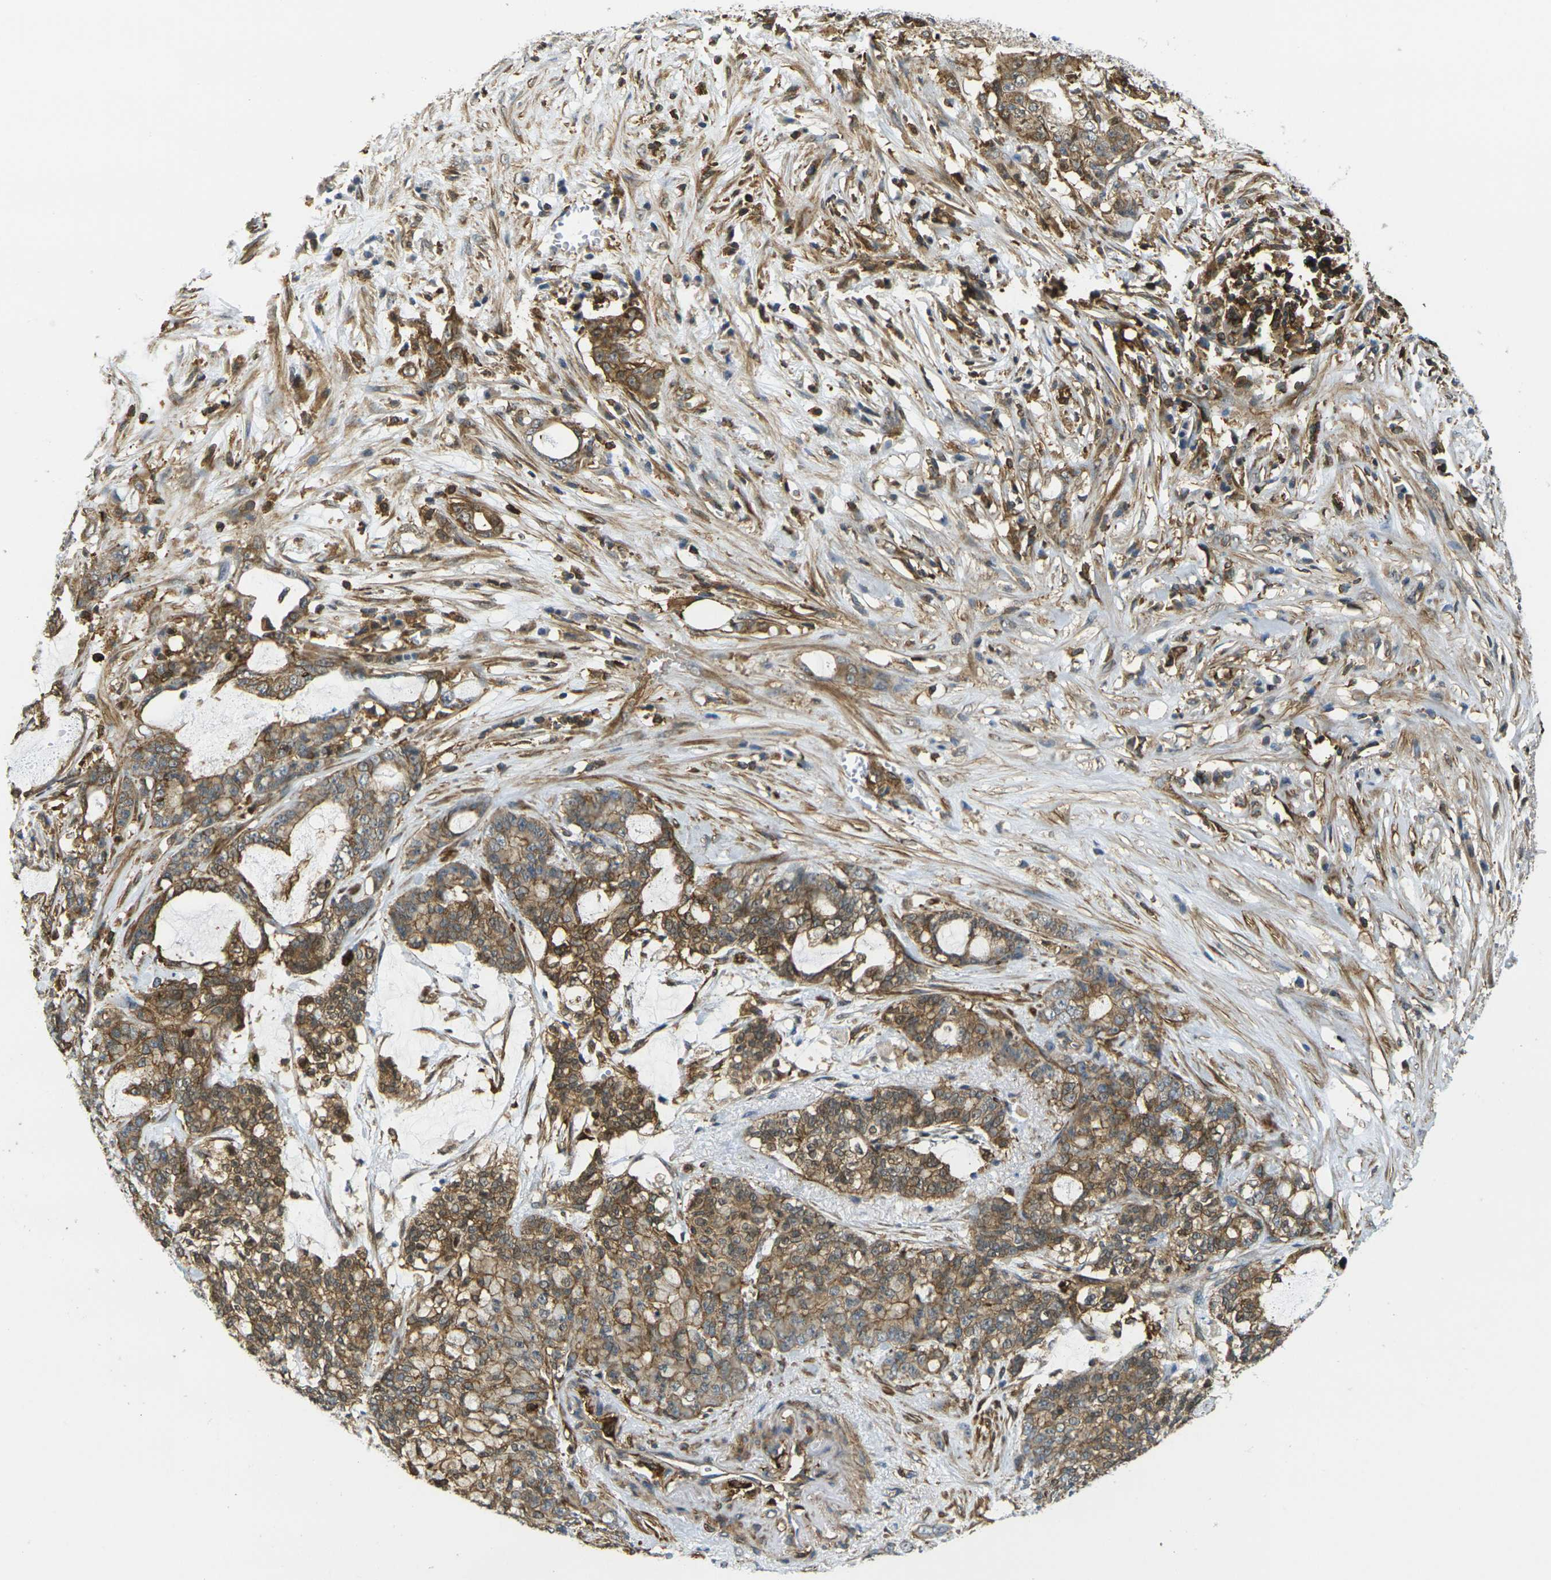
{"staining": {"intensity": "moderate", "quantity": ">75%", "location": "cytoplasmic/membranous"}, "tissue": "pancreatic cancer", "cell_type": "Tumor cells", "image_type": "cancer", "snomed": [{"axis": "morphology", "description": "Adenocarcinoma, NOS"}, {"axis": "topography", "description": "Pancreas"}], "caption": "Brown immunohistochemical staining in pancreatic cancer (adenocarcinoma) displays moderate cytoplasmic/membranous staining in about >75% of tumor cells.", "gene": "LASP1", "patient": {"sex": "female", "age": 73}}